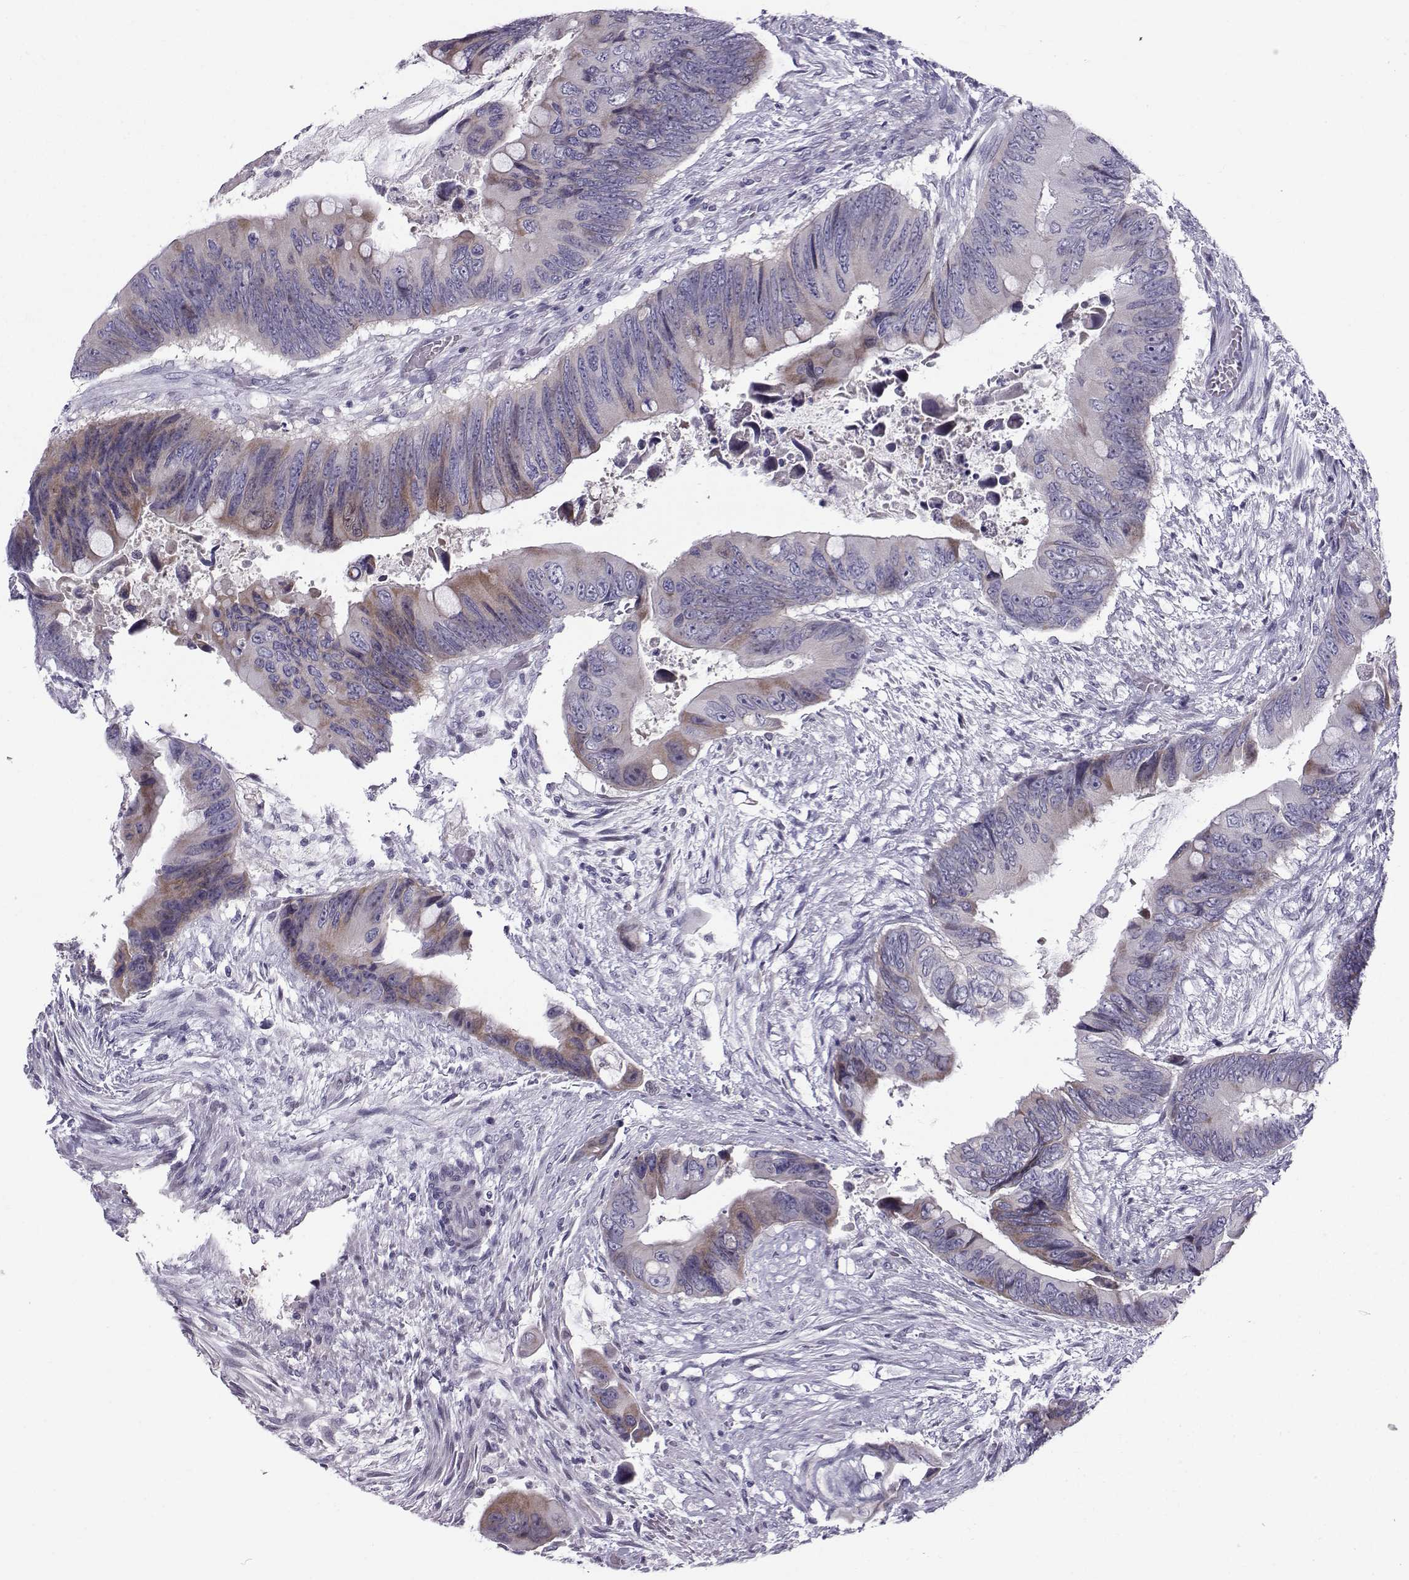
{"staining": {"intensity": "moderate", "quantity": "25%-75%", "location": "cytoplasmic/membranous"}, "tissue": "colorectal cancer", "cell_type": "Tumor cells", "image_type": "cancer", "snomed": [{"axis": "morphology", "description": "Adenocarcinoma, NOS"}, {"axis": "topography", "description": "Rectum"}], "caption": "Immunohistochemical staining of colorectal cancer shows moderate cytoplasmic/membranous protein expression in approximately 25%-75% of tumor cells.", "gene": "DMRT3", "patient": {"sex": "male", "age": 63}}